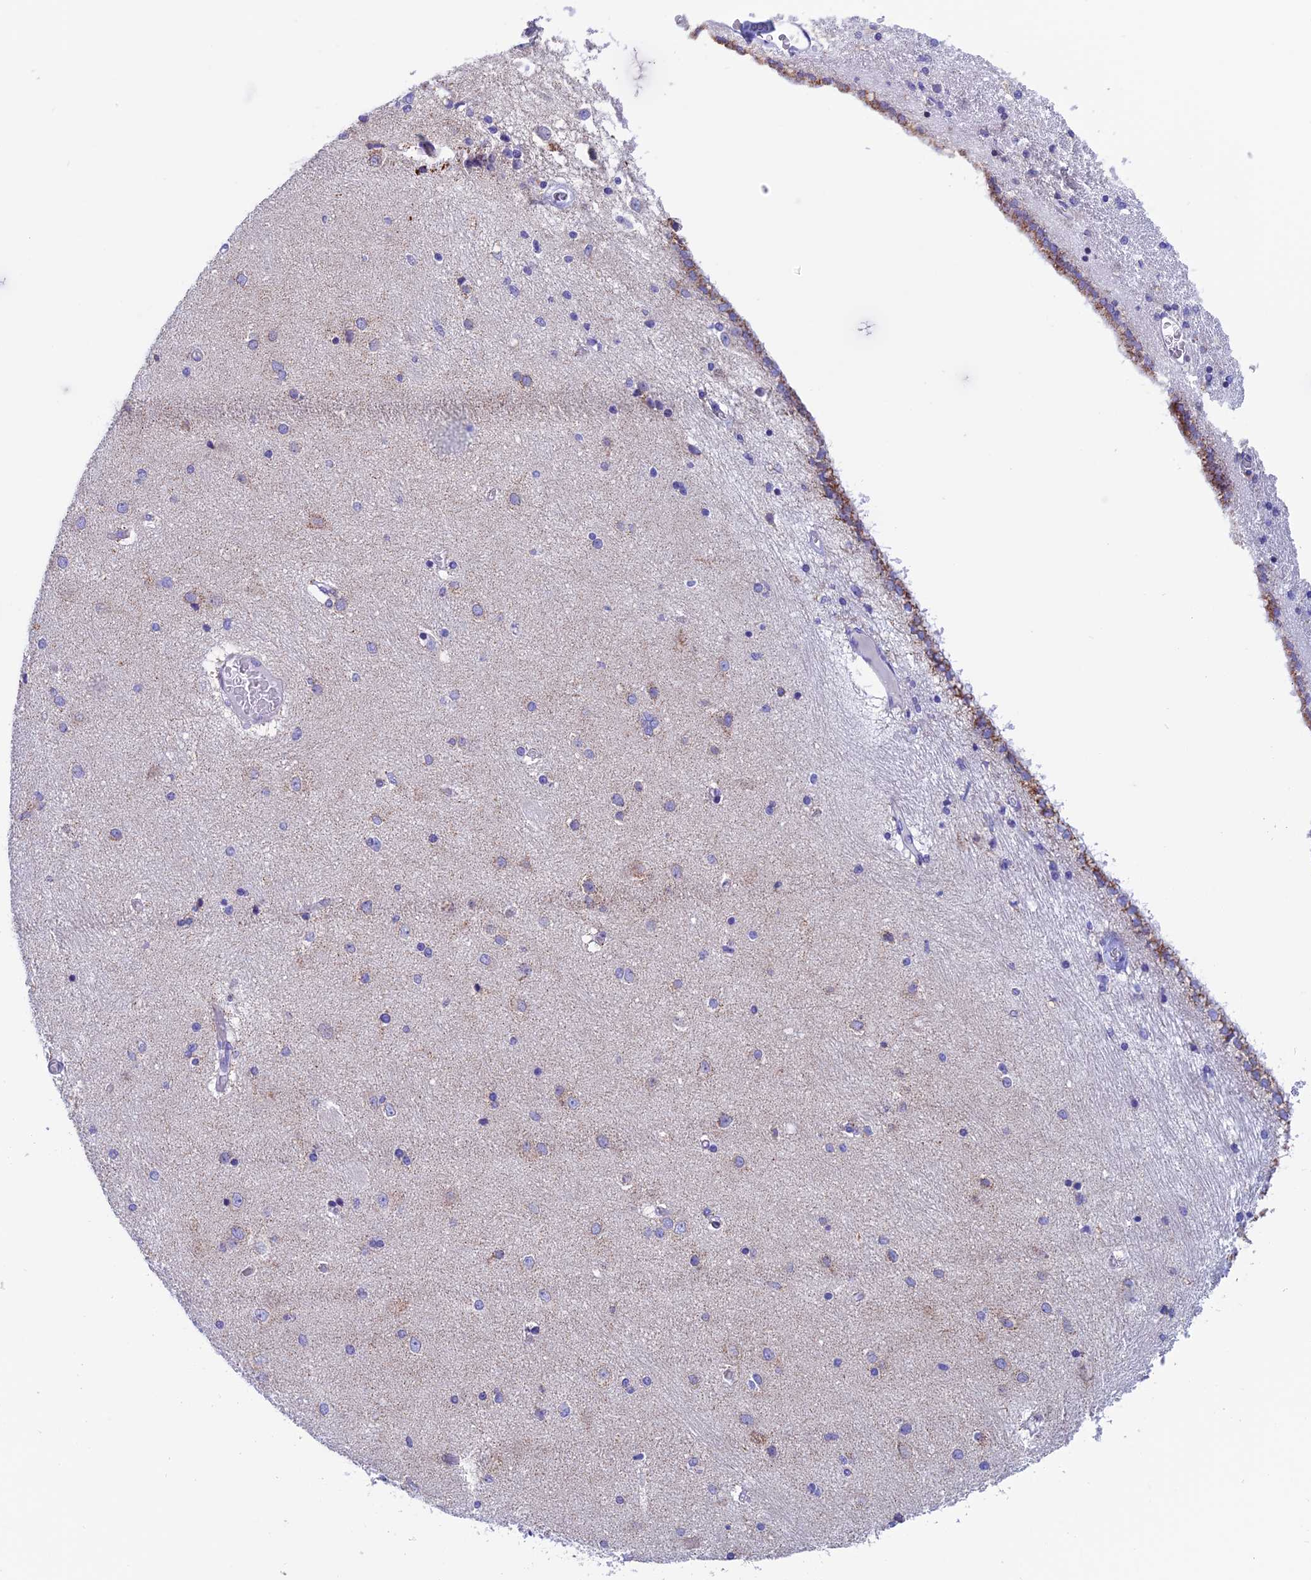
{"staining": {"intensity": "moderate", "quantity": "<25%", "location": "cytoplasmic/membranous"}, "tissue": "hippocampus", "cell_type": "Glial cells", "image_type": "normal", "snomed": [{"axis": "morphology", "description": "Normal tissue, NOS"}, {"axis": "topography", "description": "Hippocampus"}], "caption": "Glial cells show moderate cytoplasmic/membranous expression in approximately <25% of cells in normal hippocampus. The staining is performed using DAB (3,3'-diaminobenzidine) brown chromogen to label protein expression. The nuclei are counter-stained blue using hematoxylin.", "gene": "NXPE4", "patient": {"sex": "female", "age": 54}}